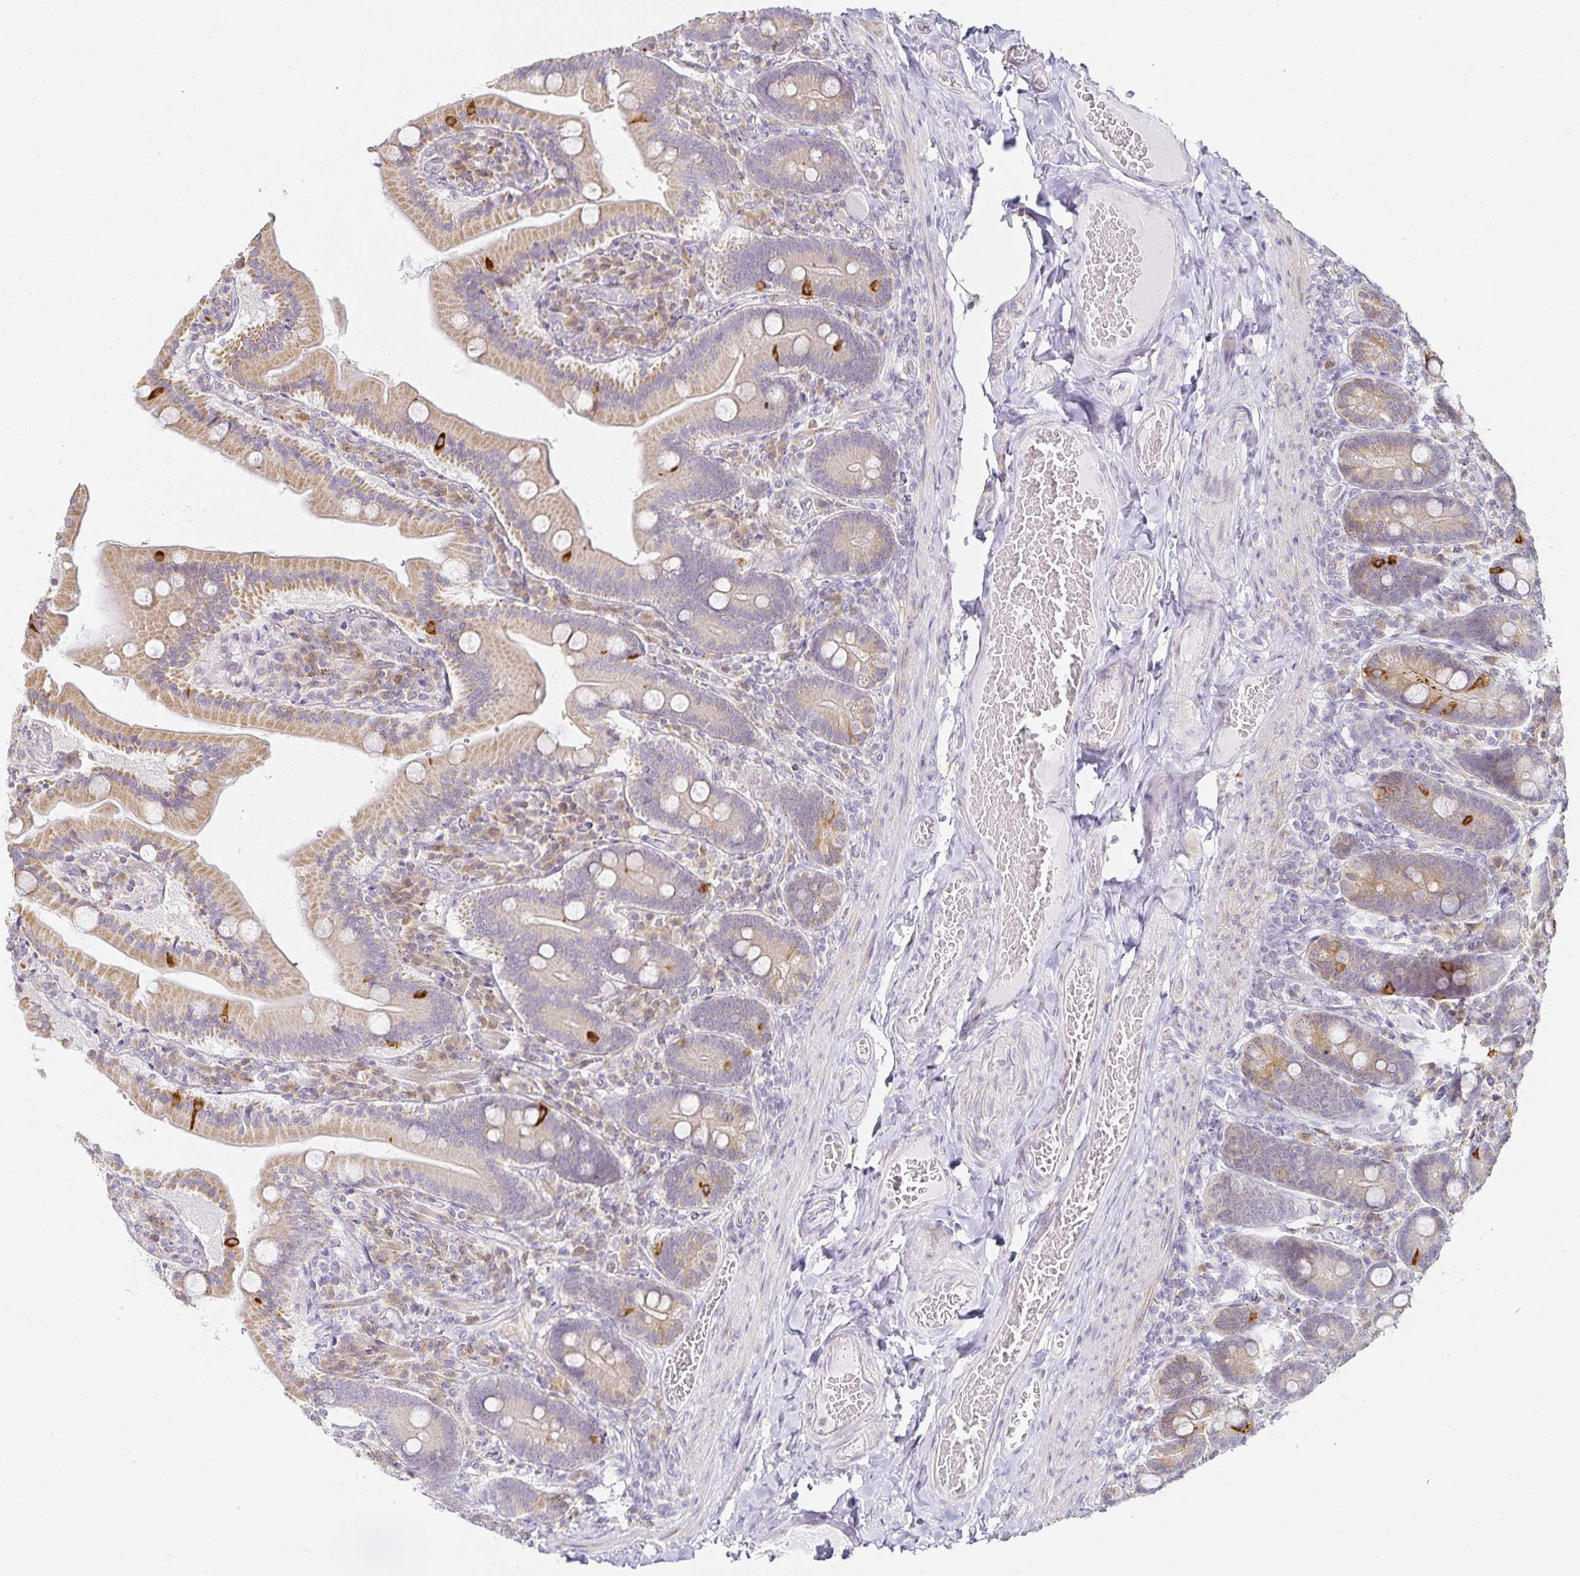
{"staining": {"intensity": "strong", "quantity": "<25%", "location": "cytoplasmic/membranous"}, "tissue": "duodenum", "cell_type": "Glandular cells", "image_type": "normal", "snomed": [{"axis": "morphology", "description": "Normal tissue, NOS"}, {"axis": "topography", "description": "Duodenum"}], "caption": "Glandular cells exhibit strong cytoplasmic/membranous staining in about <25% of cells in unremarkable duodenum. Nuclei are stained in blue.", "gene": "GP2", "patient": {"sex": "female", "age": 62}}